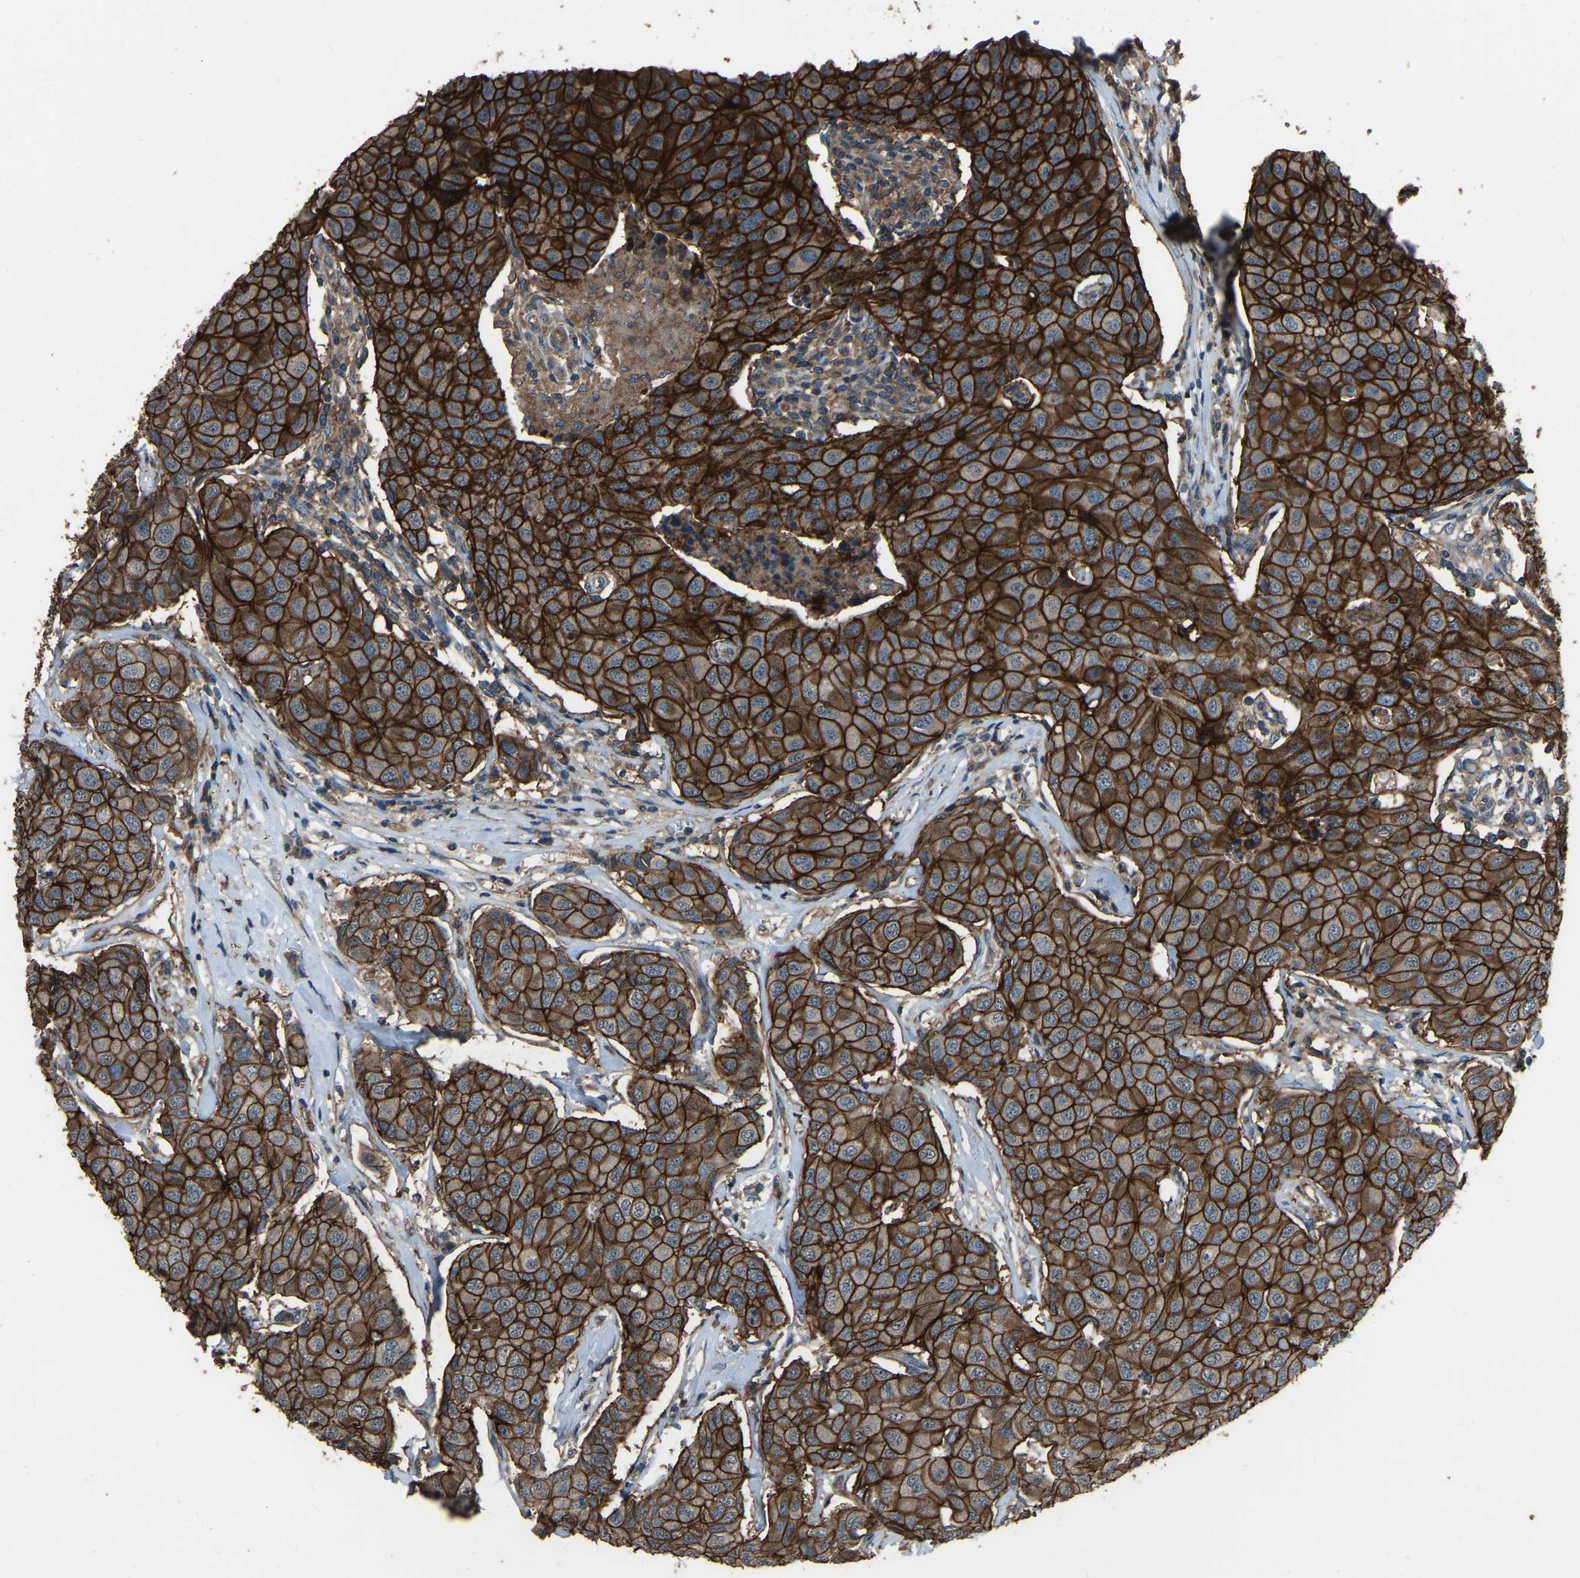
{"staining": {"intensity": "strong", "quantity": ">75%", "location": "cytoplasmic/membranous"}, "tissue": "breast cancer", "cell_type": "Tumor cells", "image_type": "cancer", "snomed": [{"axis": "morphology", "description": "Duct carcinoma"}, {"axis": "topography", "description": "Breast"}], "caption": "Breast cancer stained with a protein marker shows strong staining in tumor cells.", "gene": "SLC4A2", "patient": {"sex": "female", "age": 80}}